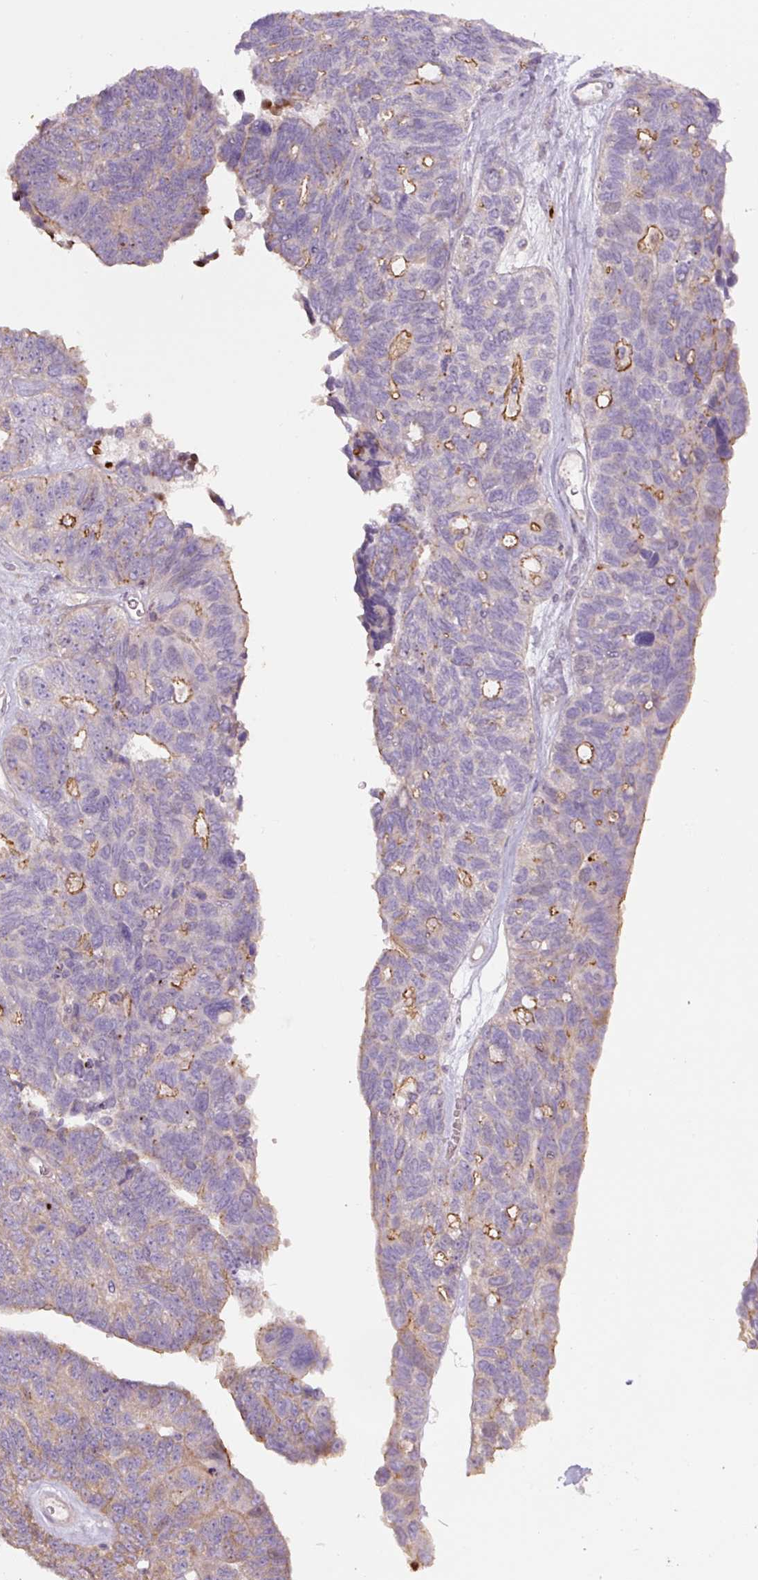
{"staining": {"intensity": "moderate", "quantity": "<25%", "location": "cytoplasmic/membranous"}, "tissue": "ovarian cancer", "cell_type": "Tumor cells", "image_type": "cancer", "snomed": [{"axis": "morphology", "description": "Cystadenocarcinoma, serous, NOS"}, {"axis": "topography", "description": "Ovary"}], "caption": "The photomicrograph shows immunohistochemical staining of ovarian cancer (serous cystadenocarcinoma). There is moderate cytoplasmic/membranous expression is present in approximately <25% of tumor cells.", "gene": "CCNI2", "patient": {"sex": "female", "age": 79}}